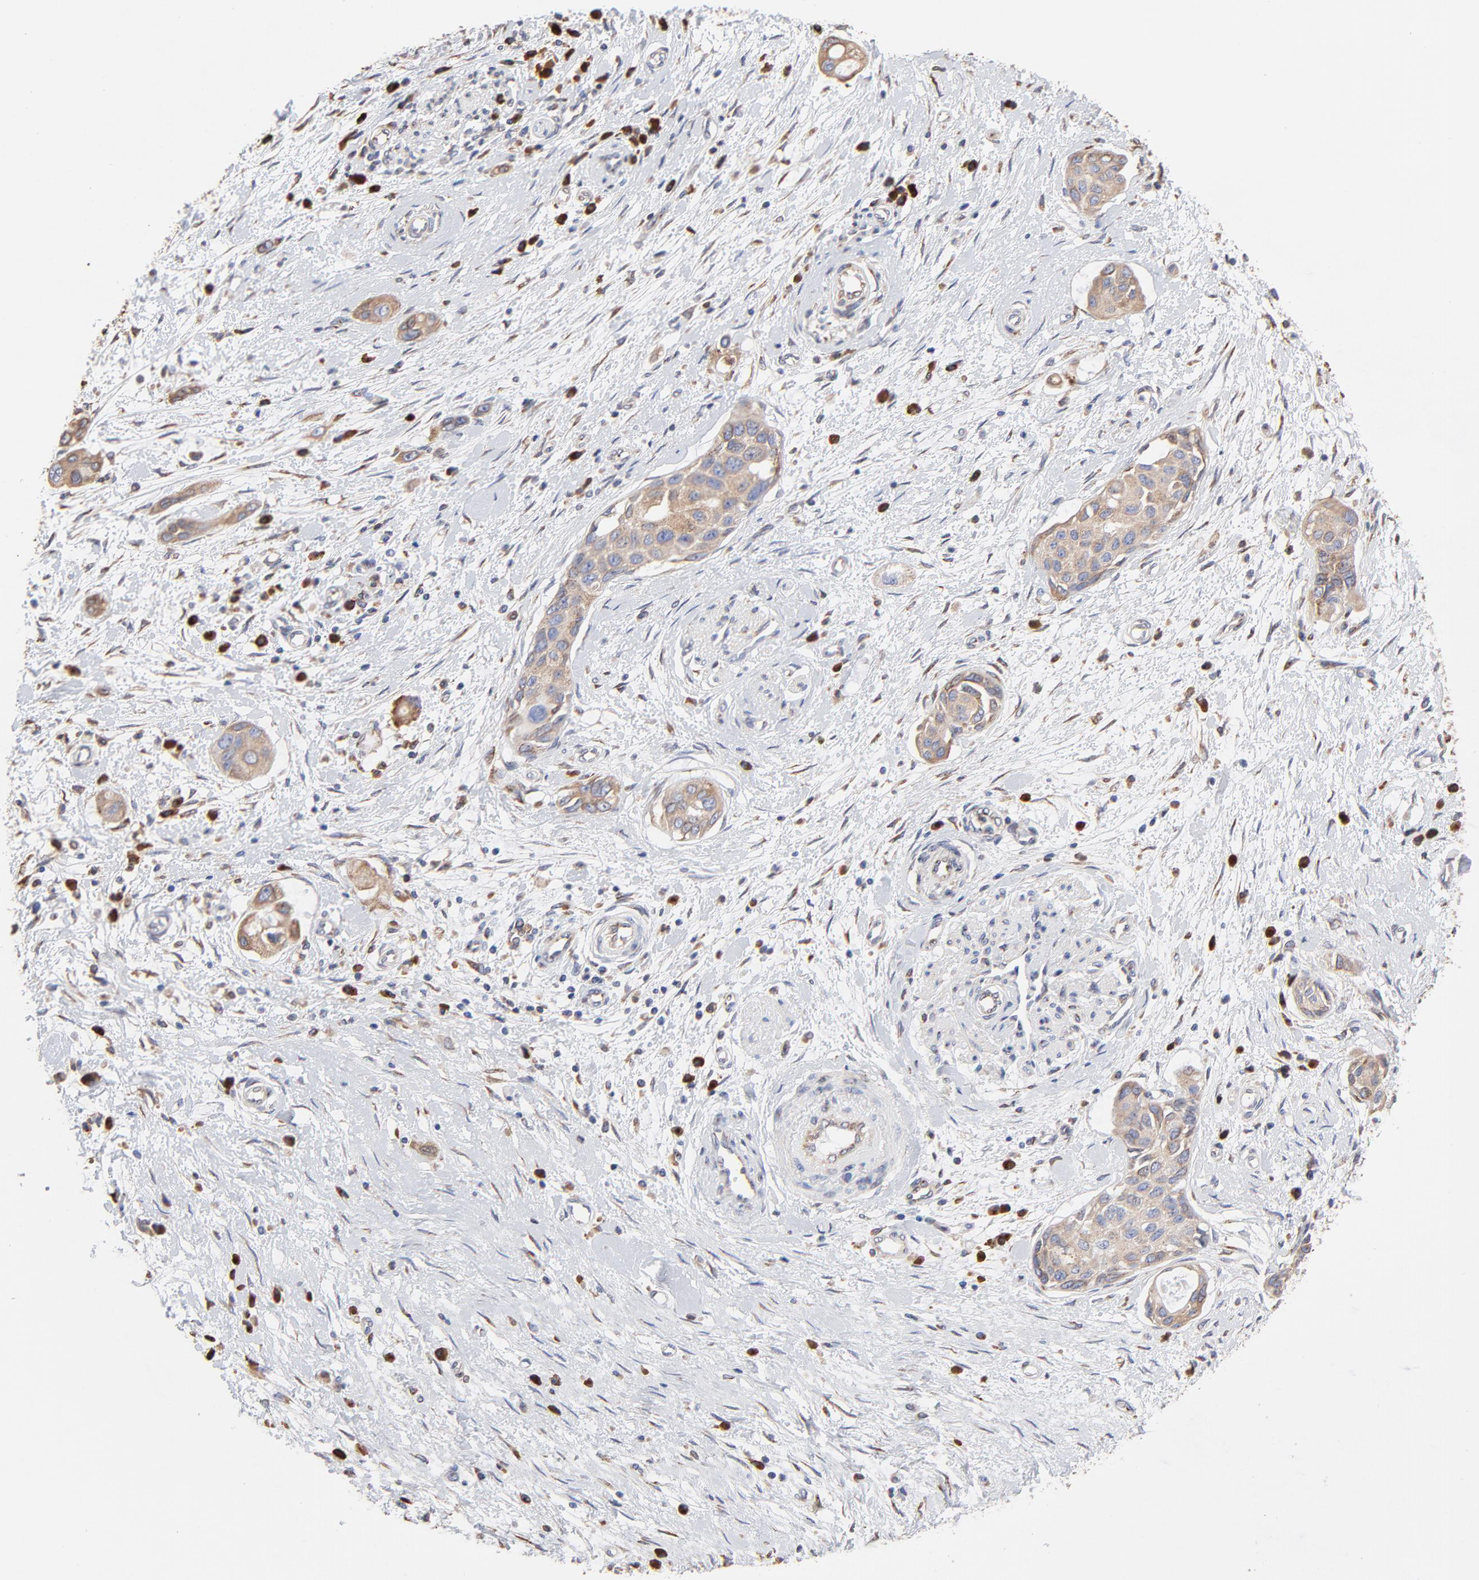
{"staining": {"intensity": "moderate", "quantity": ">75%", "location": "cytoplasmic/membranous"}, "tissue": "pancreatic cancer", "cell_type": "Tumor cells", "image_type": "cancer", "snomed": [{"axis": "morphology", "description": "Adenocarcinoma, NOS"}, {"axis": "topography", "description": "Pancreas"}], "caption": "Brown immunohistochemical staining in human pancreatic adenocarcinoma displays moderate cytoplasmic/membranous expression in about >75% of tumor cells.", "gene": "LMAN1", "patient": {"sex": "female", "age": 60}}